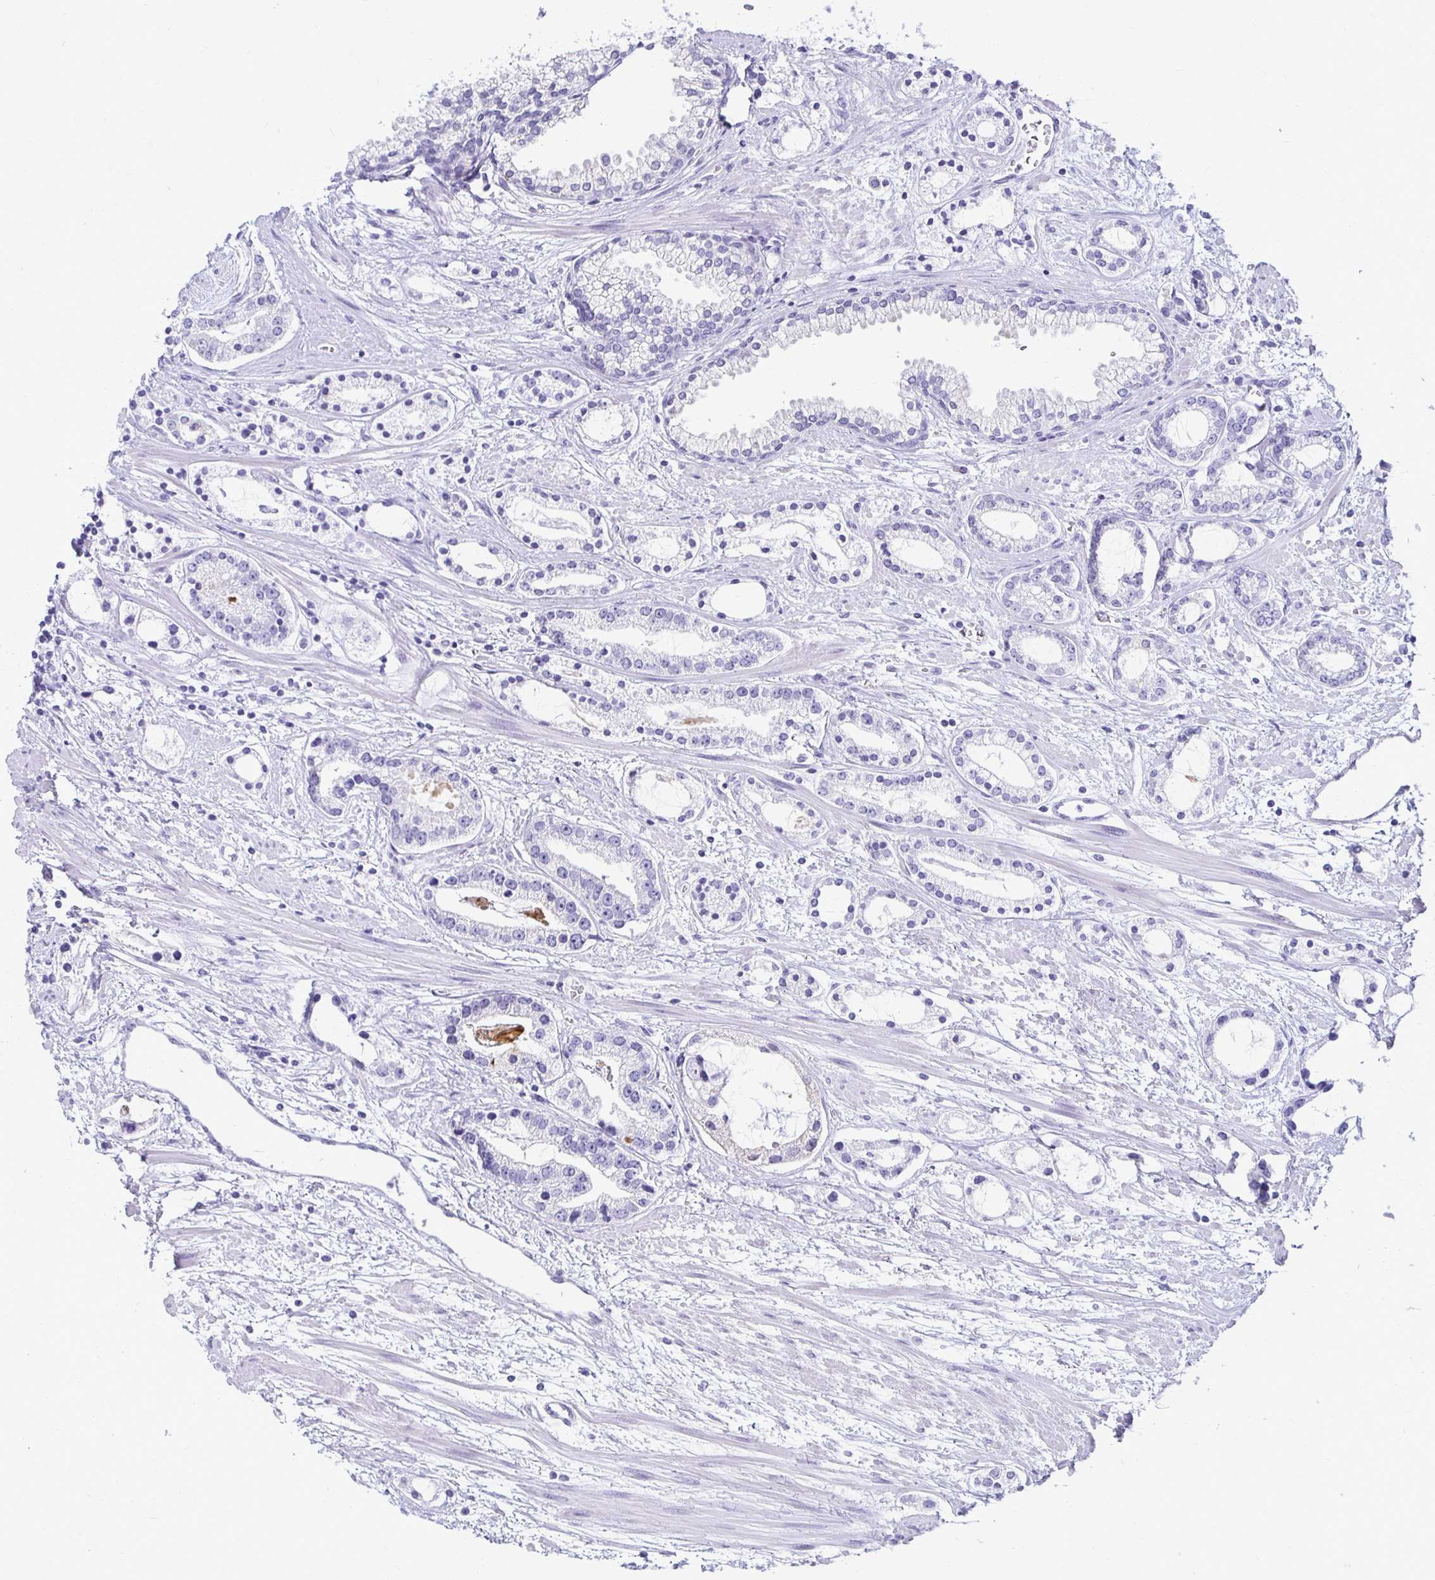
{"staining": {"intensity": "negative", "quantity": "none", "location": "none"}, "tissue": "prostate cancer", "cell_type": "Tumor cells", "image_type": "cancer", "snomed": [{"axis": "morphology", "description": "Adenocarcinoma, Medium grade"}, {"axis": "topography", "description": "Prostate"}], "caption": "This is an IHC micrograph of human prostate cancer (medium-grade adenocarcinoma). There is no expression in tumor cells.", "gene": "CST6", "patient": {"sex": "male", "age": 57}}